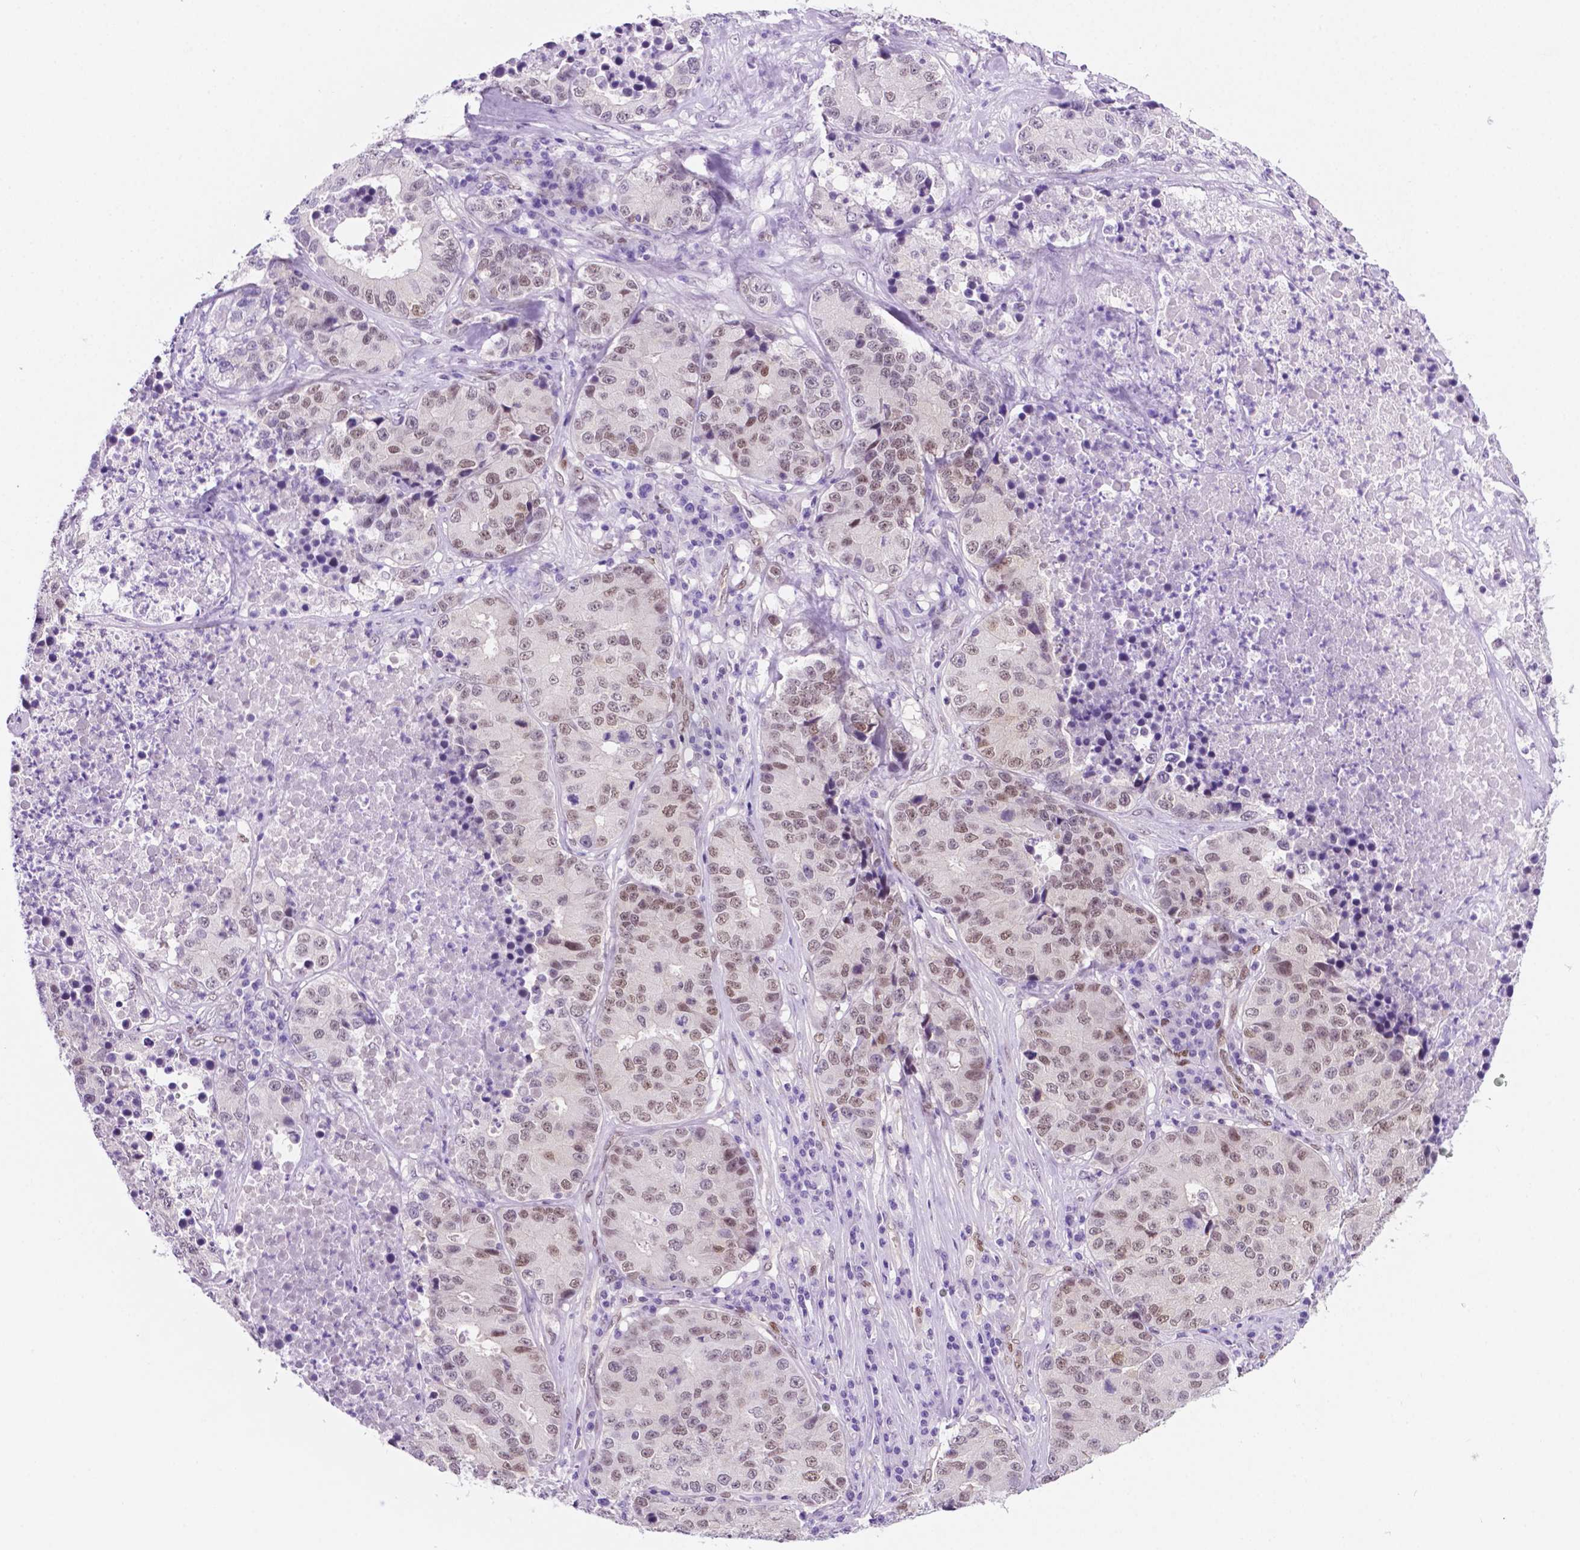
{"staining": {"intensity": "weak", "quantity": "25%-75%", "location": "nuclear"}, "tissue": "stomach cancer", "cell_type": "Tumor cells", "image_type": "cancer", "snomed": [{"axis": "morphology", "description": "Adenocarcinoma, NOS"}, {"axis": "topography", "description": "Stomach"}], "caption": "Immunohistochemistry staining of adenocarcinoma (stomach), which exhibits low levels of weak nuclear staining in about 25%-75% of tumor cells indicating weak nuclear protein expression. The staining was performed using DAB (3,3'-diaminobenzidine) (brown) for protein detection and nuclei were counterstained in hematoxylin (blue).", "gene": "ERF", "patient": {"sex": "male", "age": 71}}